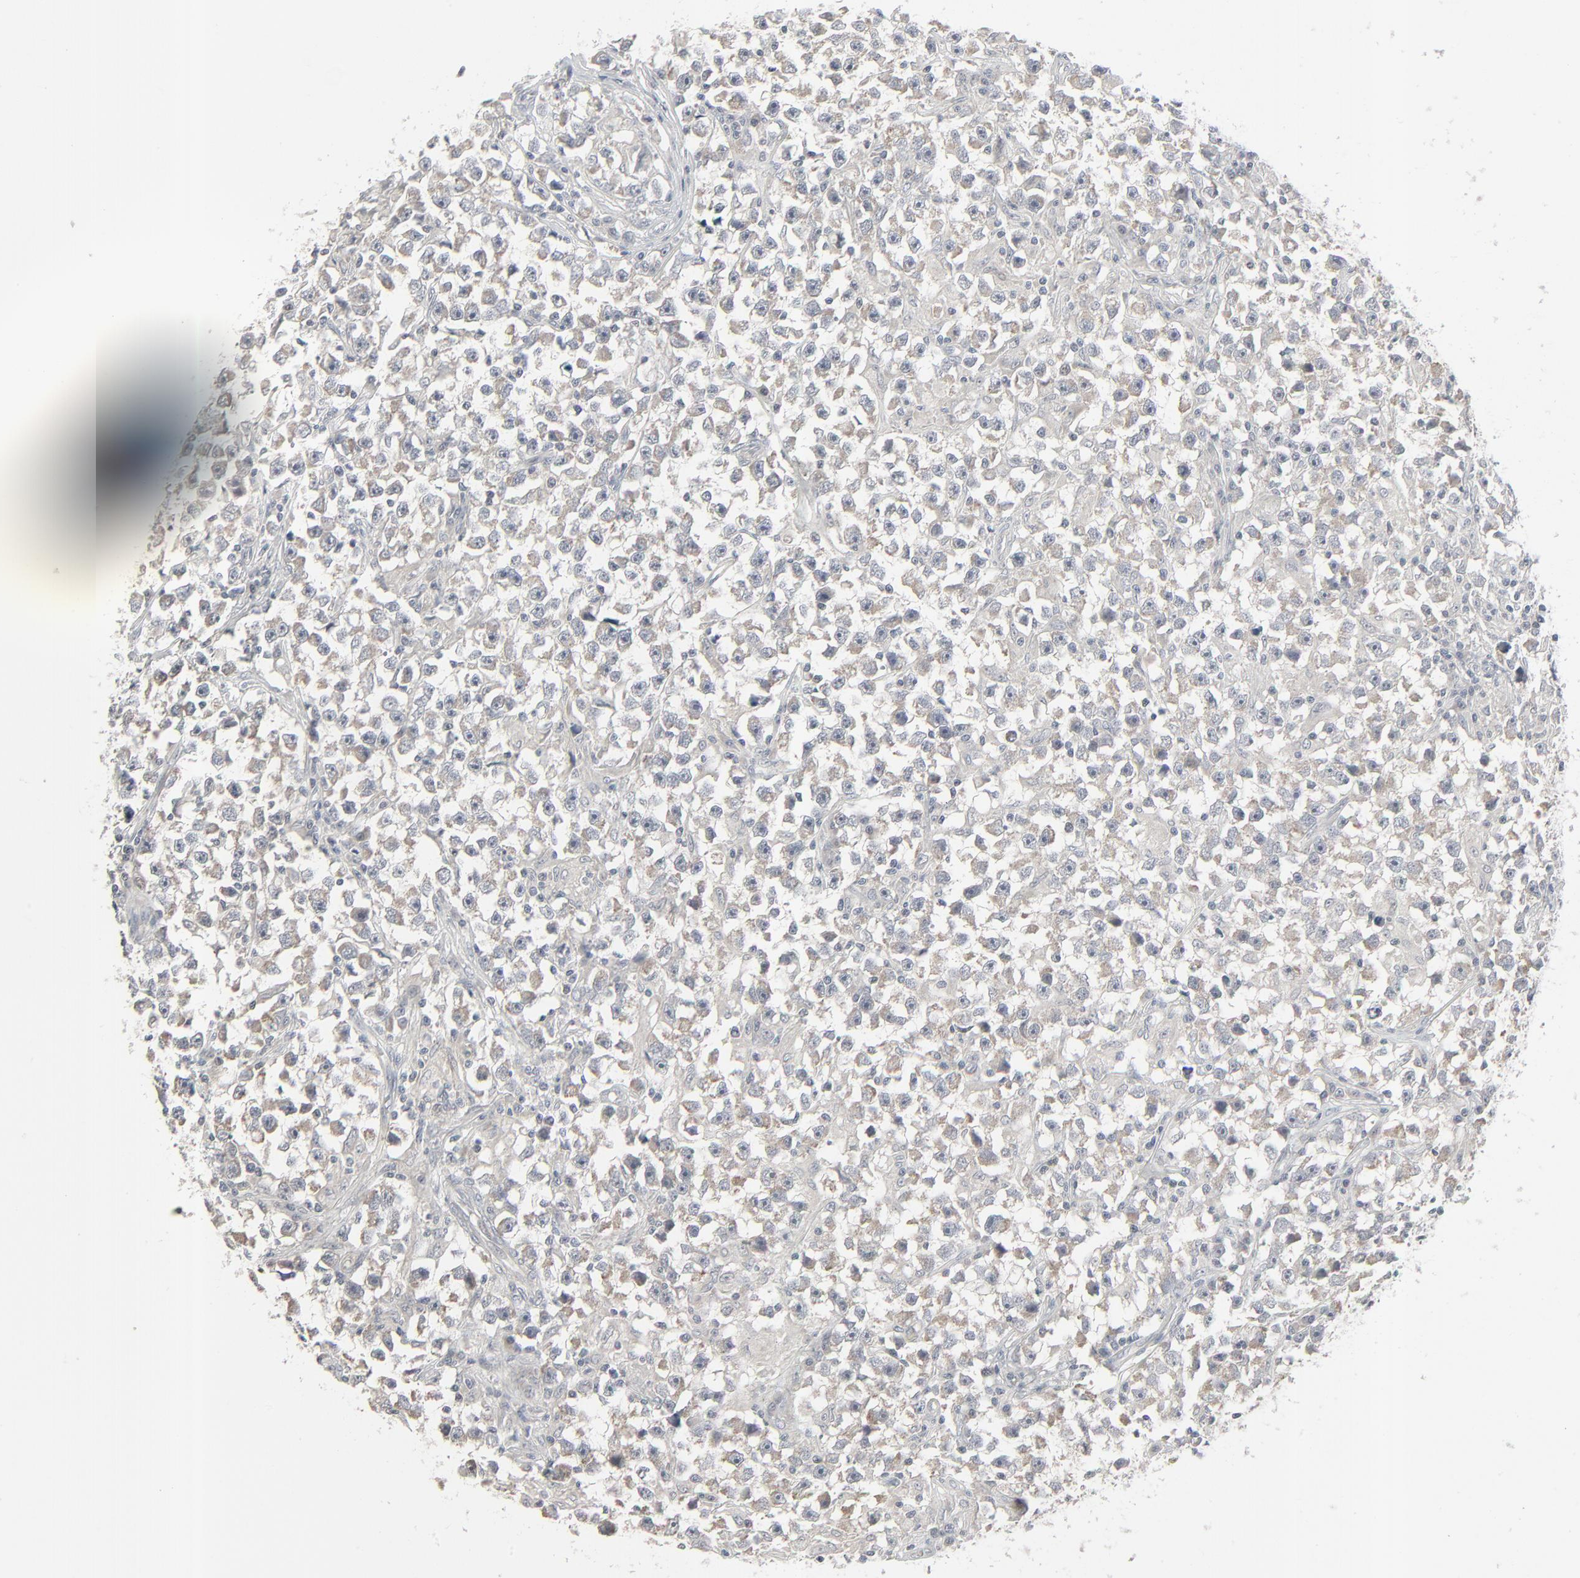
{"staining": {"intensity": "negative", "quantity": "none", "location": "none"}, "tissue": "testis cancer", "cell_type": "Tumor cells", "image_type": "cancer", "snomed": [{"axis": "morphology", "description": "Seminoma, NOS"}, {"axis": "topography", "description": "Testis"}], "caption": "Immunohistochemistry (IHC) of seminoma (testis) displays no expression in tumor cells.", "gene": "NEUROD1", "patient": {"sex": "male", "age": 33}}